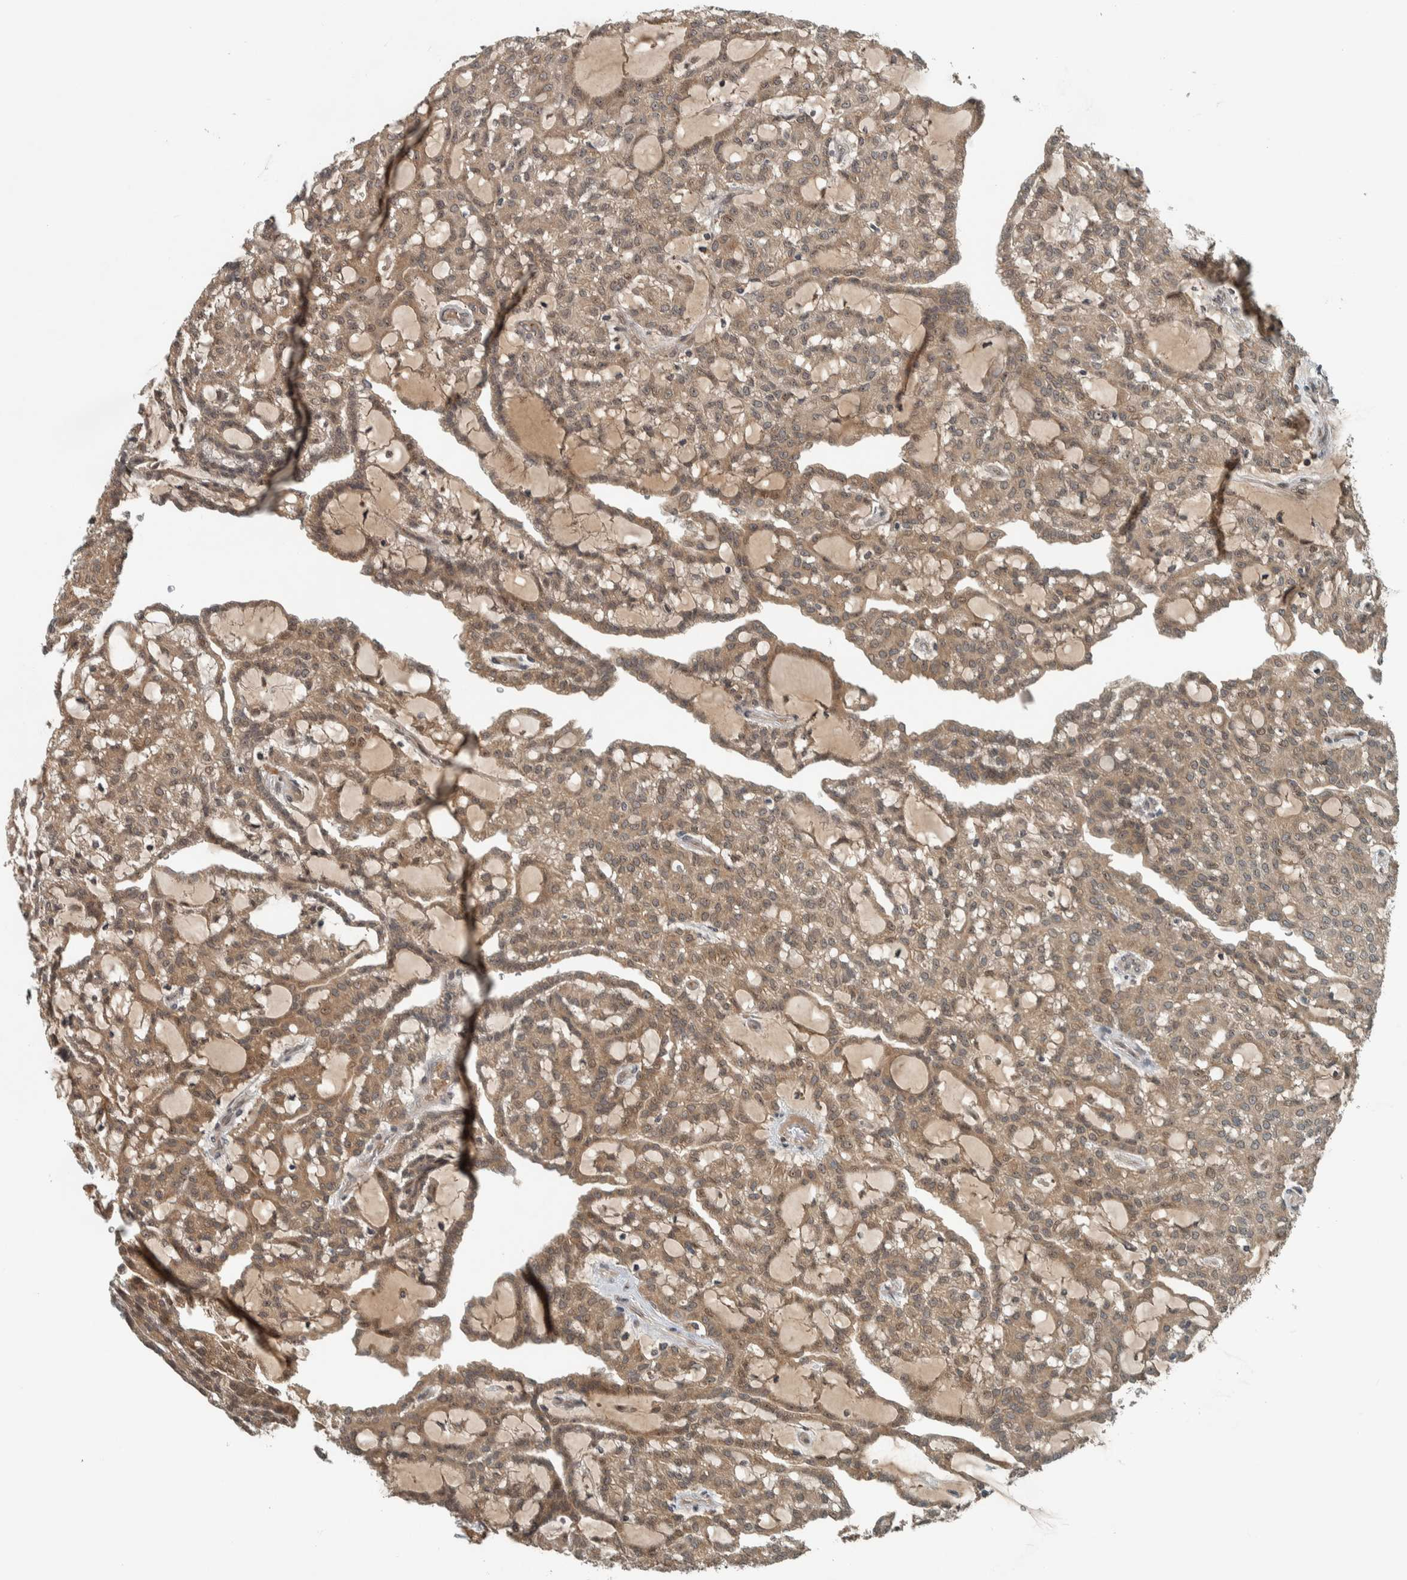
{"staining": {"intensity": "moderate", "quantity": ">75%", "location": "cytoplasmic/membranous"}, "tissue": "renal cancer", "cell_type": "Tumor cells", "image_type": "cancer", "snomed": [{"axis": "morphology", "description": "Adenocarcinoma, NOS"}, {"axis": "topography", "description": "Kidney"}], "caption": "Immunohistochemical staining of renal adenocarcinoma shows moderate cytoplasmic/membranous protein expression in approximately >75% of tumor cells.", "gene": "XPO5", "patient": {"sex": "male", "age": 63}}